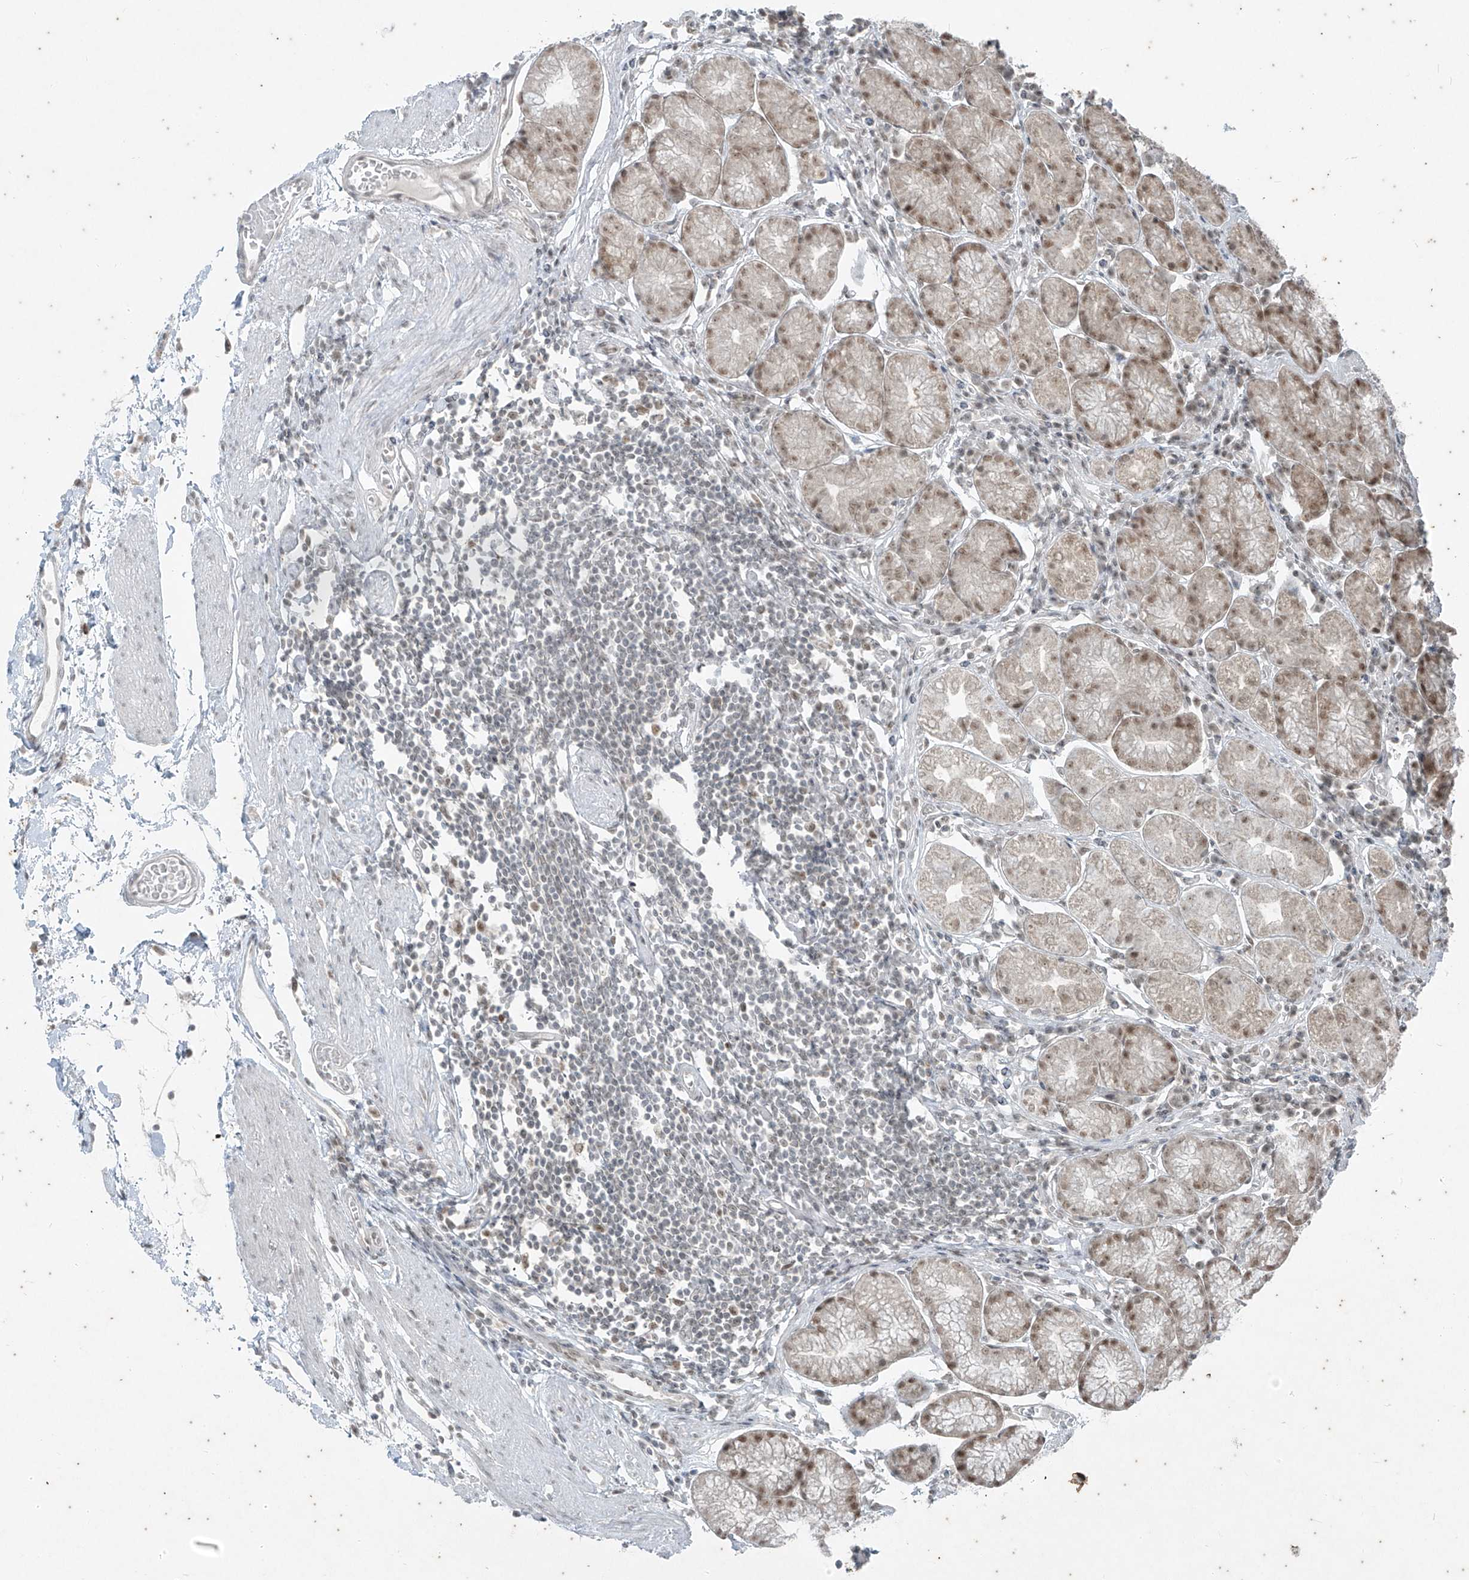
{"staining": {"intensity": "moderate", "quantity": "25%-75%", "location": "cytoplasmic/membranous,nuclear"}, "tissue": "stomach", "cell_type": "Glandular cells", "image_type": "normal", "snomed": [{"axis": "morphology", "description": "Normal tissue, NOS"}, {"axis": "topography", "description": "Stomach"}], "caption": "A high-resolution micrograph shows immunohistochemistry staining of normal stomach, which demonstrates moderate cytoplasmic/membranous,nuclear expression in about 25%-75% of glandular cells.", "gene": "ZNF354B", "patient": {"sex": "male", "age": 55}}